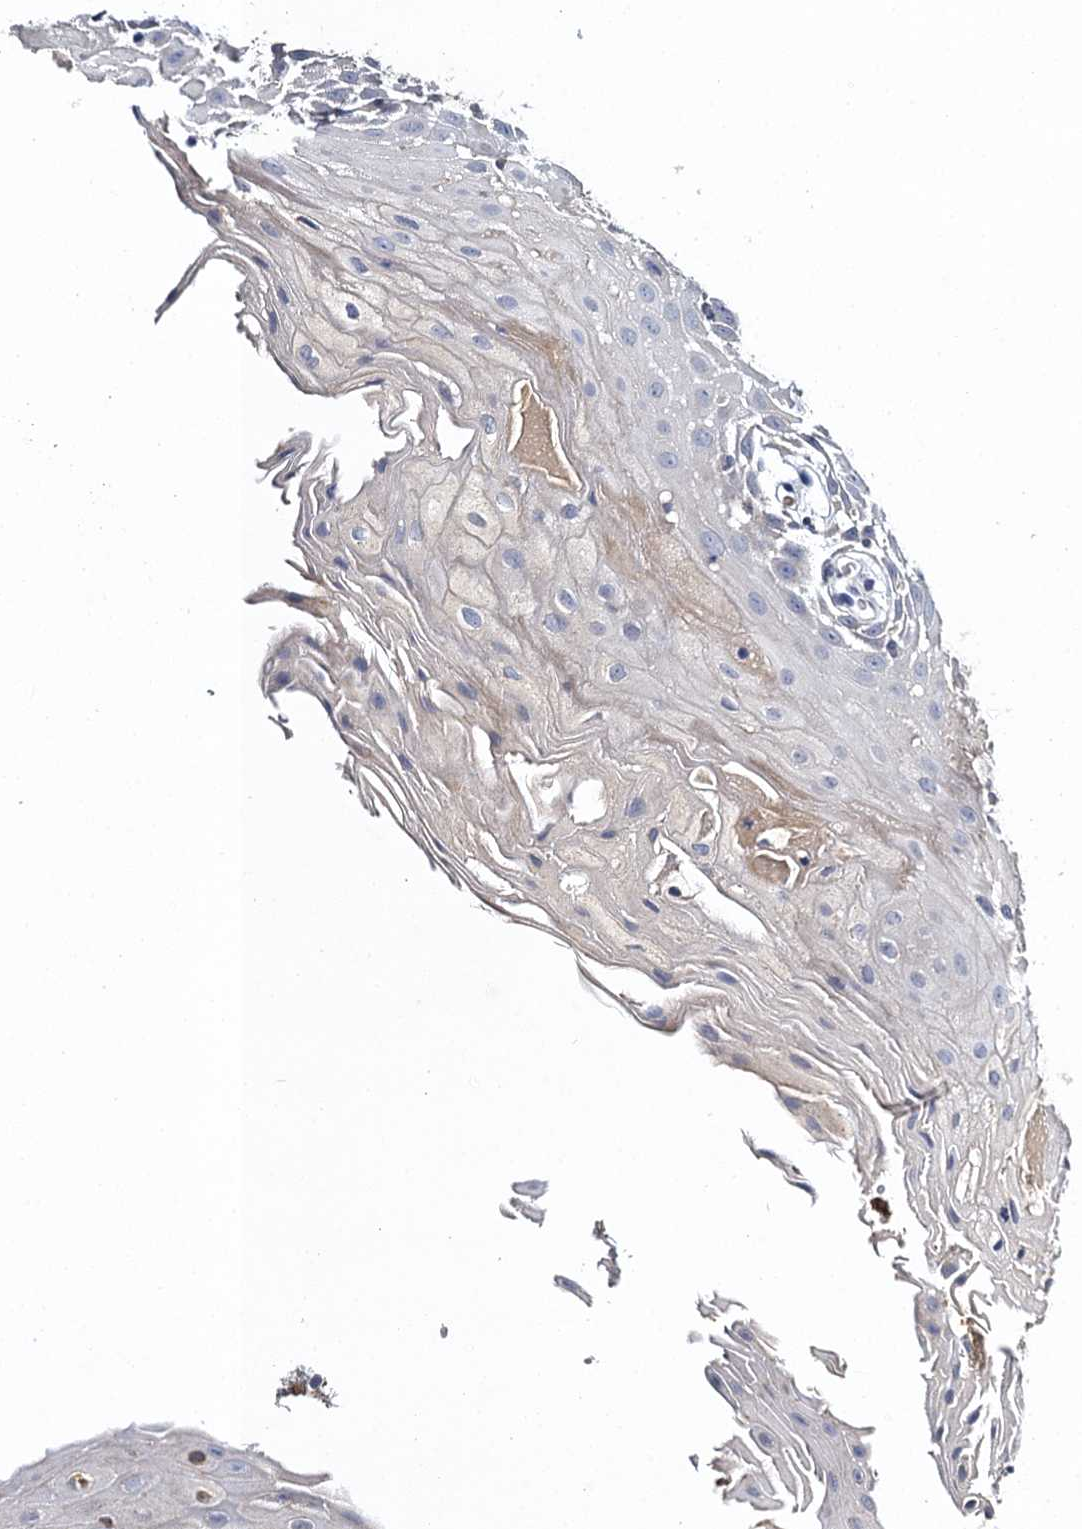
{"staining": {"intensity": "negative", "quantity": "none", "location": "none"}, "tissue": "oral mucosa", "cell_type": "Squamous epithelial cells", "image_type": "normal", "snomed": [{"axis": "morphology", "description": "Normal tissue, NOS"}, {"axis": "topography", "description": "Skeletal muscle"}, {"axis": "topography", "description": "Oral tissue"}, {"axis": "topography", "description": "Salivary gland"}, {"axis": "topography", "description": "Peripheral nerve tissue"}], "caption": "Immunohistochemical staining of normal oral mucosa exhibits no significant expression in squamous epithelial cells. The staining was performed using DAB to visualize the protein expression in brown, while the nuclei were stained in blue with hematoxylin (Magnification: 20x).", "gene": "SLC11A2", "patient": {"sex": "male", "age": 54}}